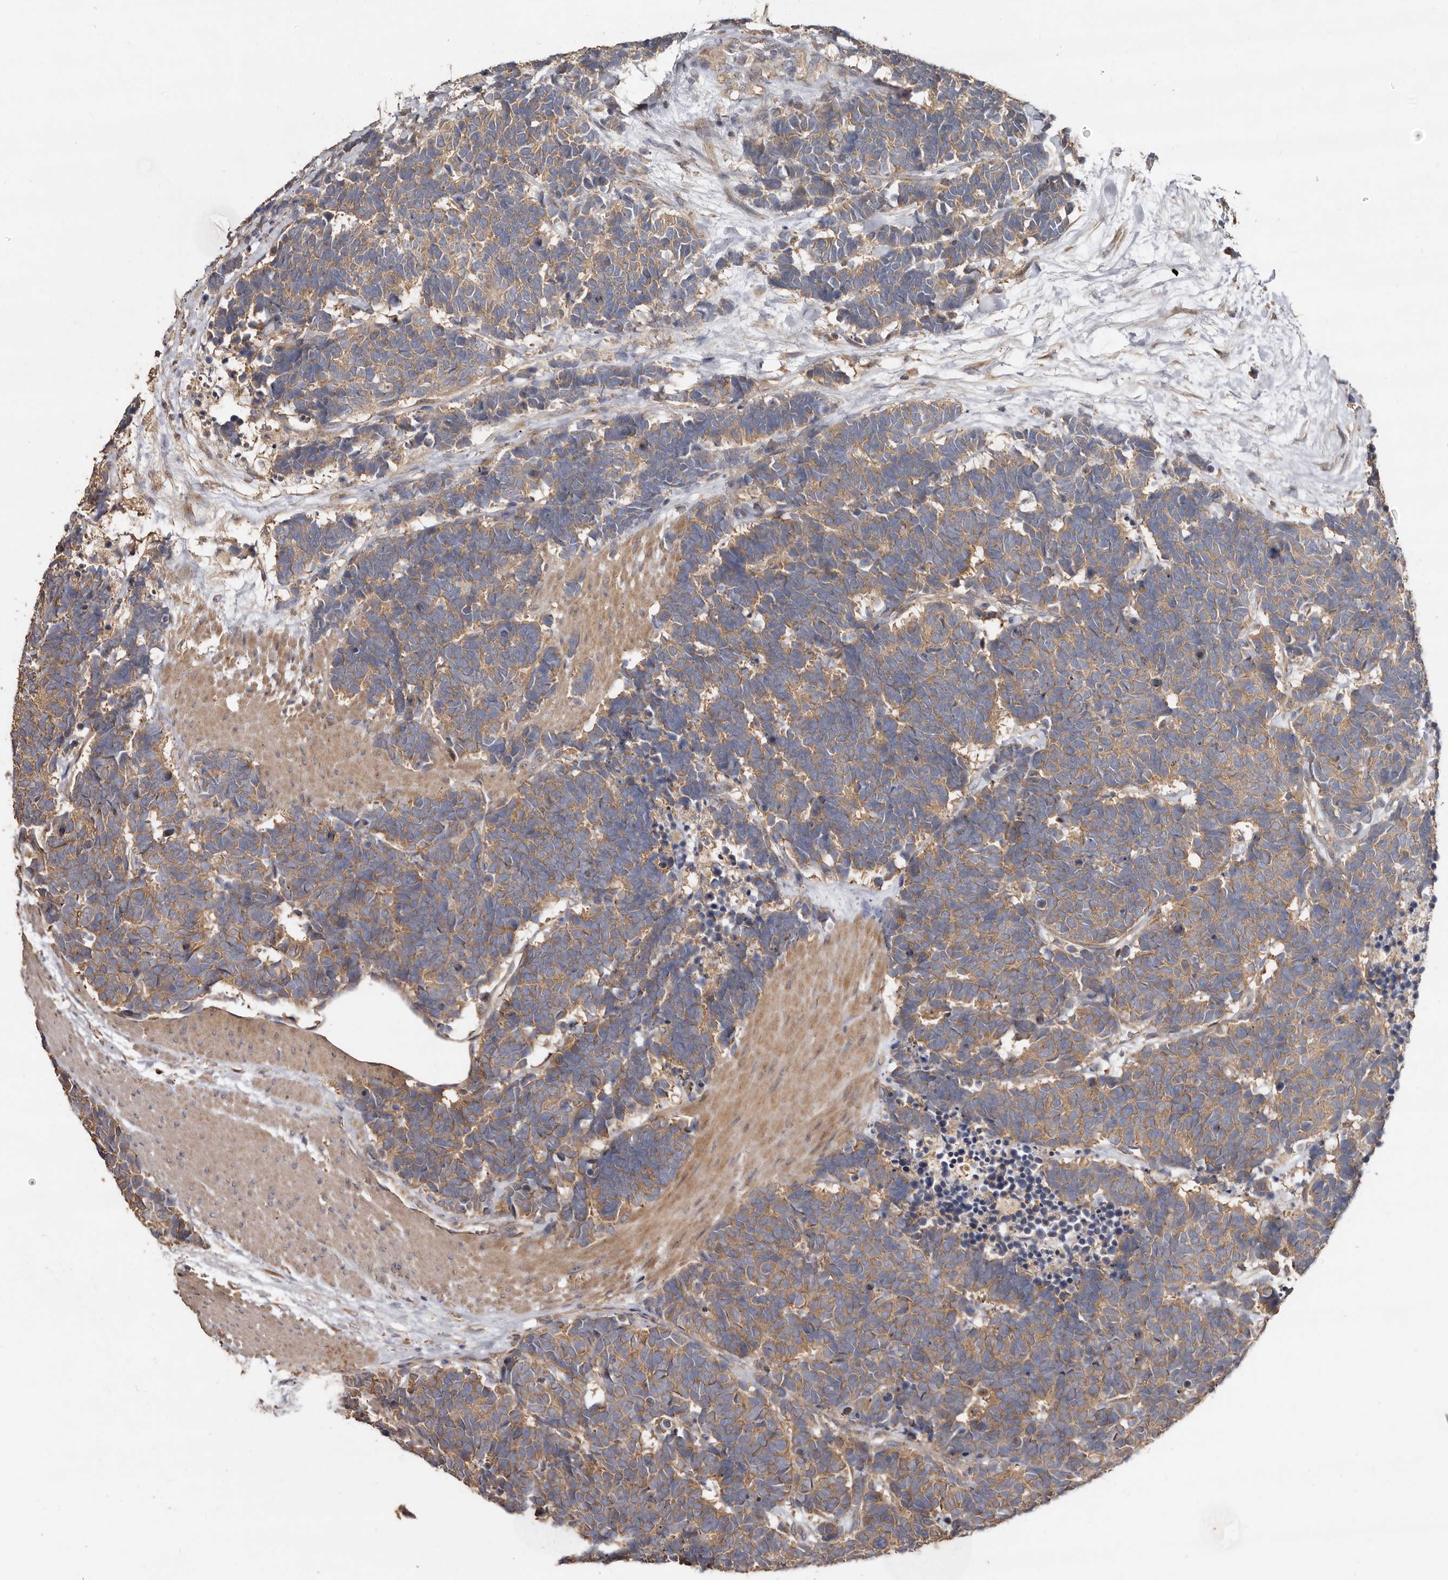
{"staining": {"intensity": "moderate", "quantity": ">75%", "location": "cytoplasmic/membranous"}, "tissue": "carcinoid", "cell_type": "Tumor cells", "image_type": "cancer", "snomed": [{"axis": "morphology", "description": "Carcinoma, NOS"}, {"axis": "morphology", "description": "Carcinoid, malignant, NOS"}, {"axis": "topography", "description": "Urinary bladder"}], "caption": "Carcinoid tissue exhibits moderate cytoplasmic/membranous expression in approximately >75% of tumor cells", "gene": "FLCN", "patient": {"sex": "male", "age": 57}}